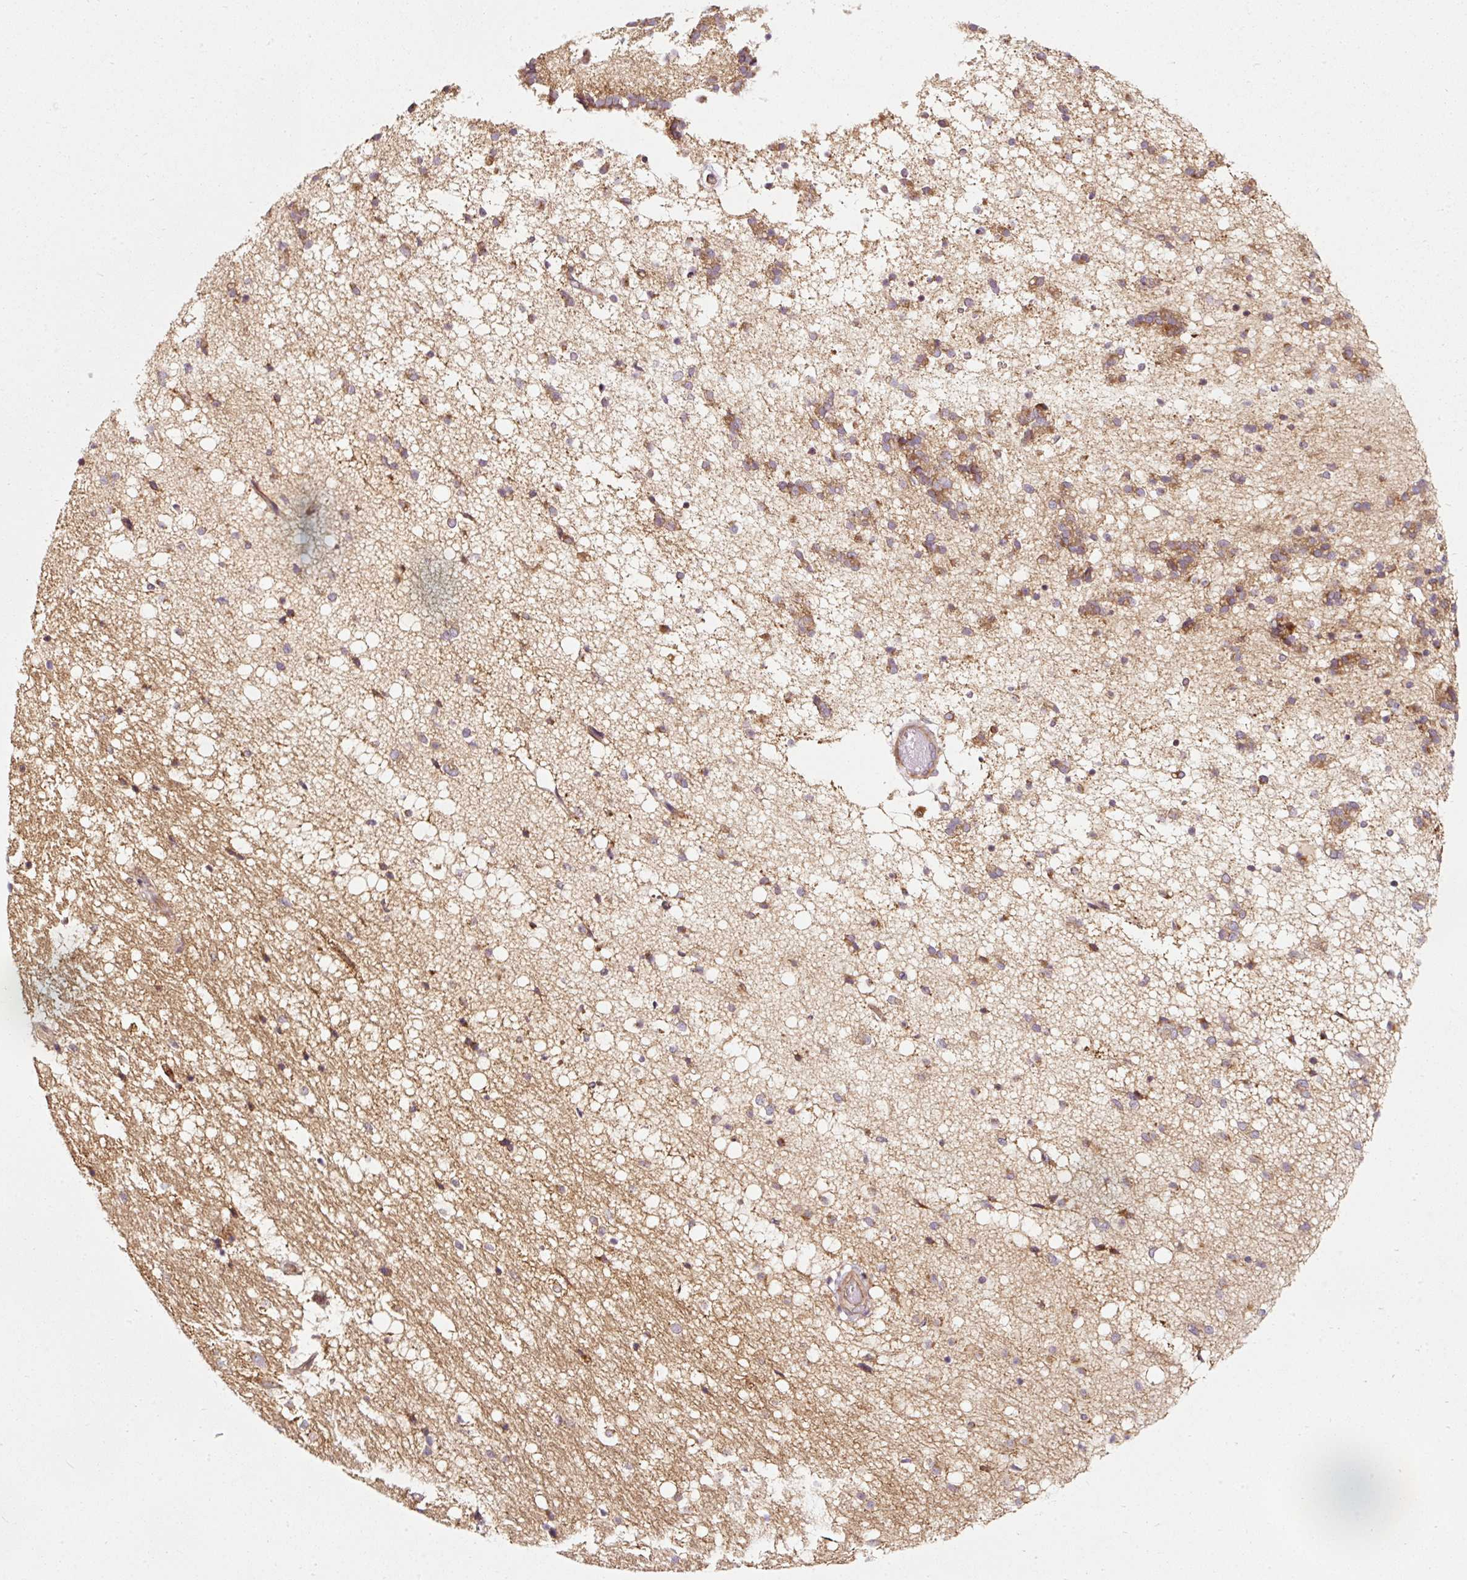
{"staining": {"intensity": "moderate", "quantity": "25%-75%", "location": "cytoplasmic/membranous"}, "tissue": "caudate", "cell_type": "Glial cells", "image_type": "normal", "snomed": [{"axis": "morphology", "description": "Normal tissue, NOS"}, {"axis": "topography", "description": "Lateral ventricle wall"}], "caption": "About 25%-75% of glial cells in unremarkable human caudate display moderate cytoplasmic/membranous protein expression as visualized by brown immunohistochemical staining.", "gene": "NAPA", "patient": {"sex": "male", "age": 37}}